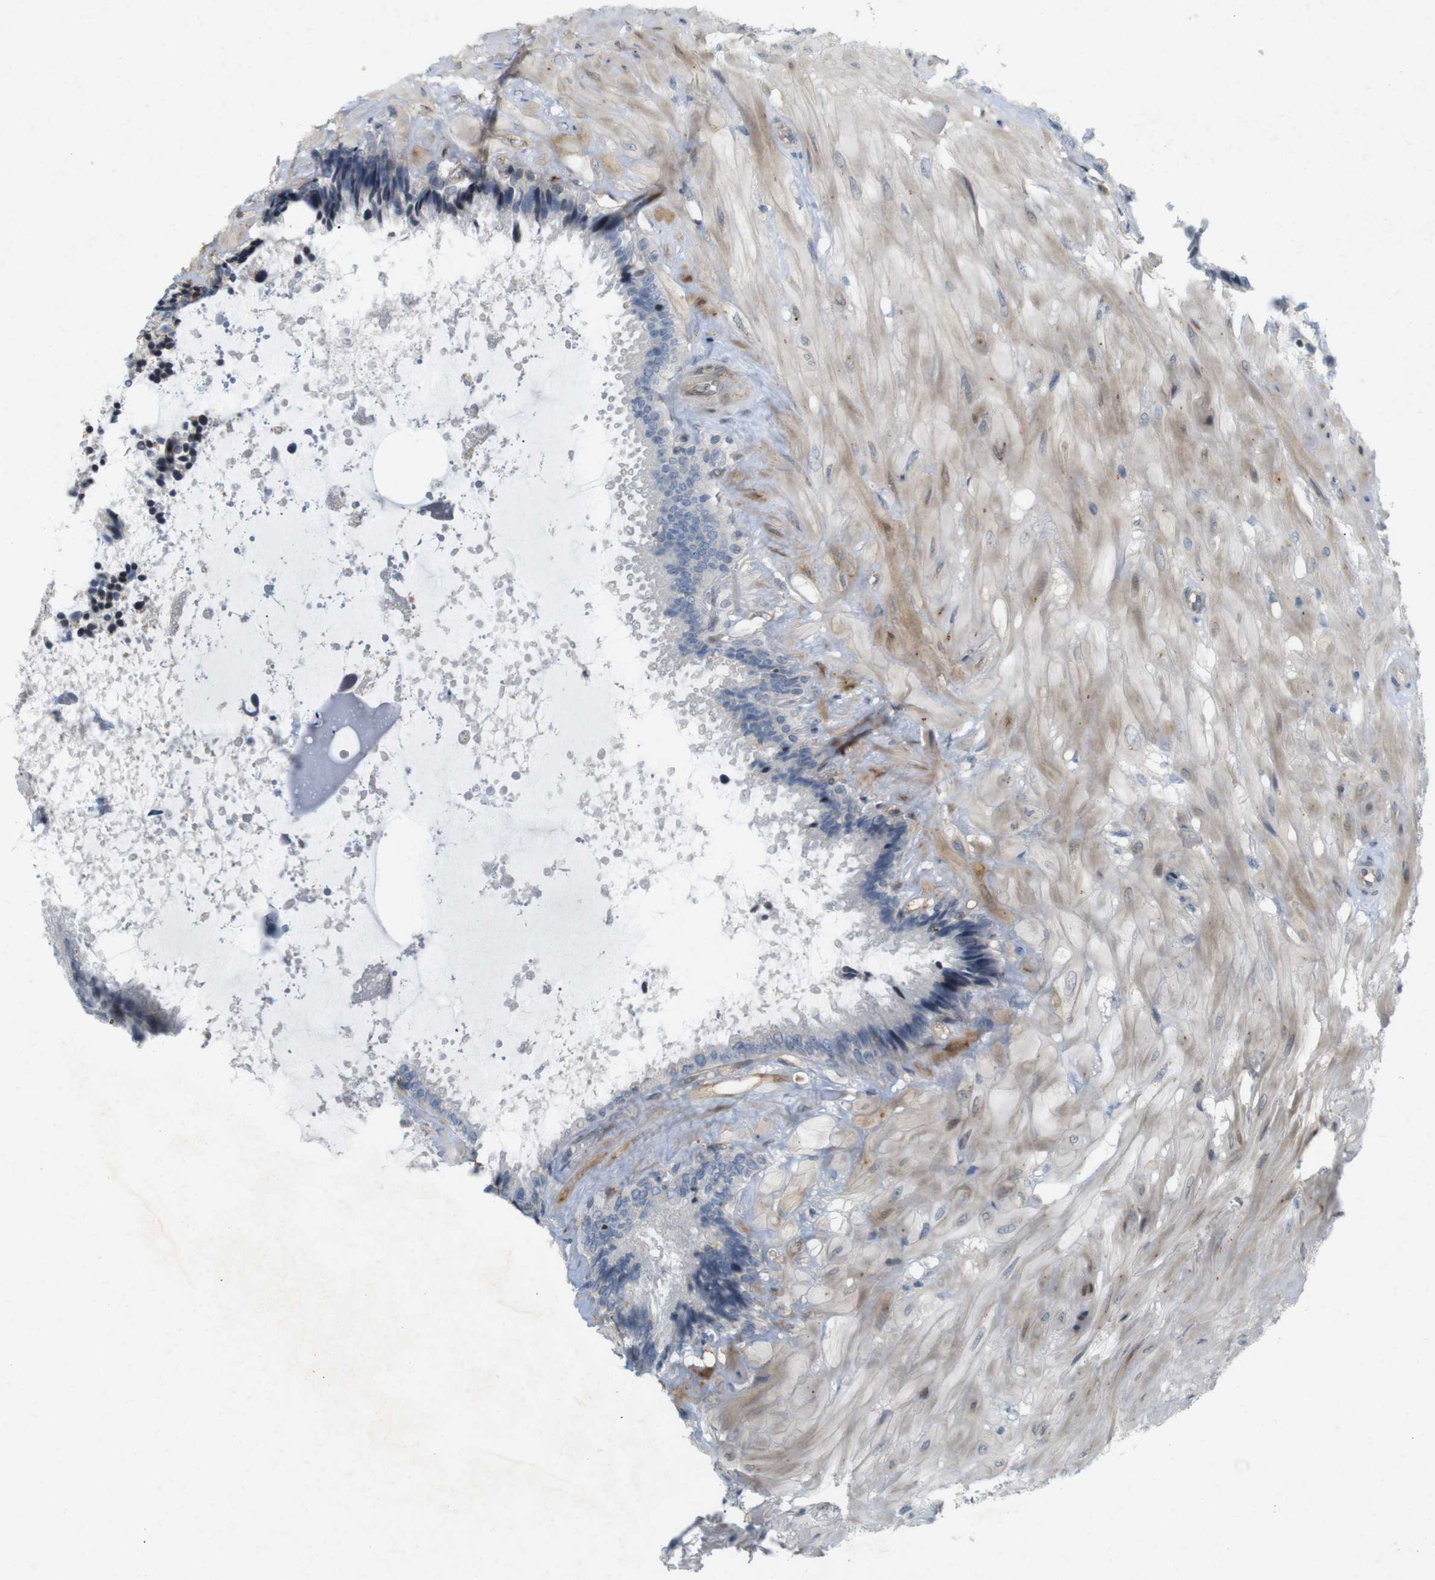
{"staining": {"intensity": "negative", "quantity": "none", "location": "none"}, "tissue": "seminal vesicle", "cell_type": "Glandular cells", "image_type": "normal", "snomed": [{"axis": "morphology", "description": "Normal tissue, NOS"}, {"axis": "topography", "description": "Seminal veicle"}], "caption": "This is an immunohistochemistry (IHC) histopathology image of normal seminal vesicle. There is no positivity in glandular cells.", "gene": "PPP1R14A", "patient": {"sex": "male", "age": 46}}